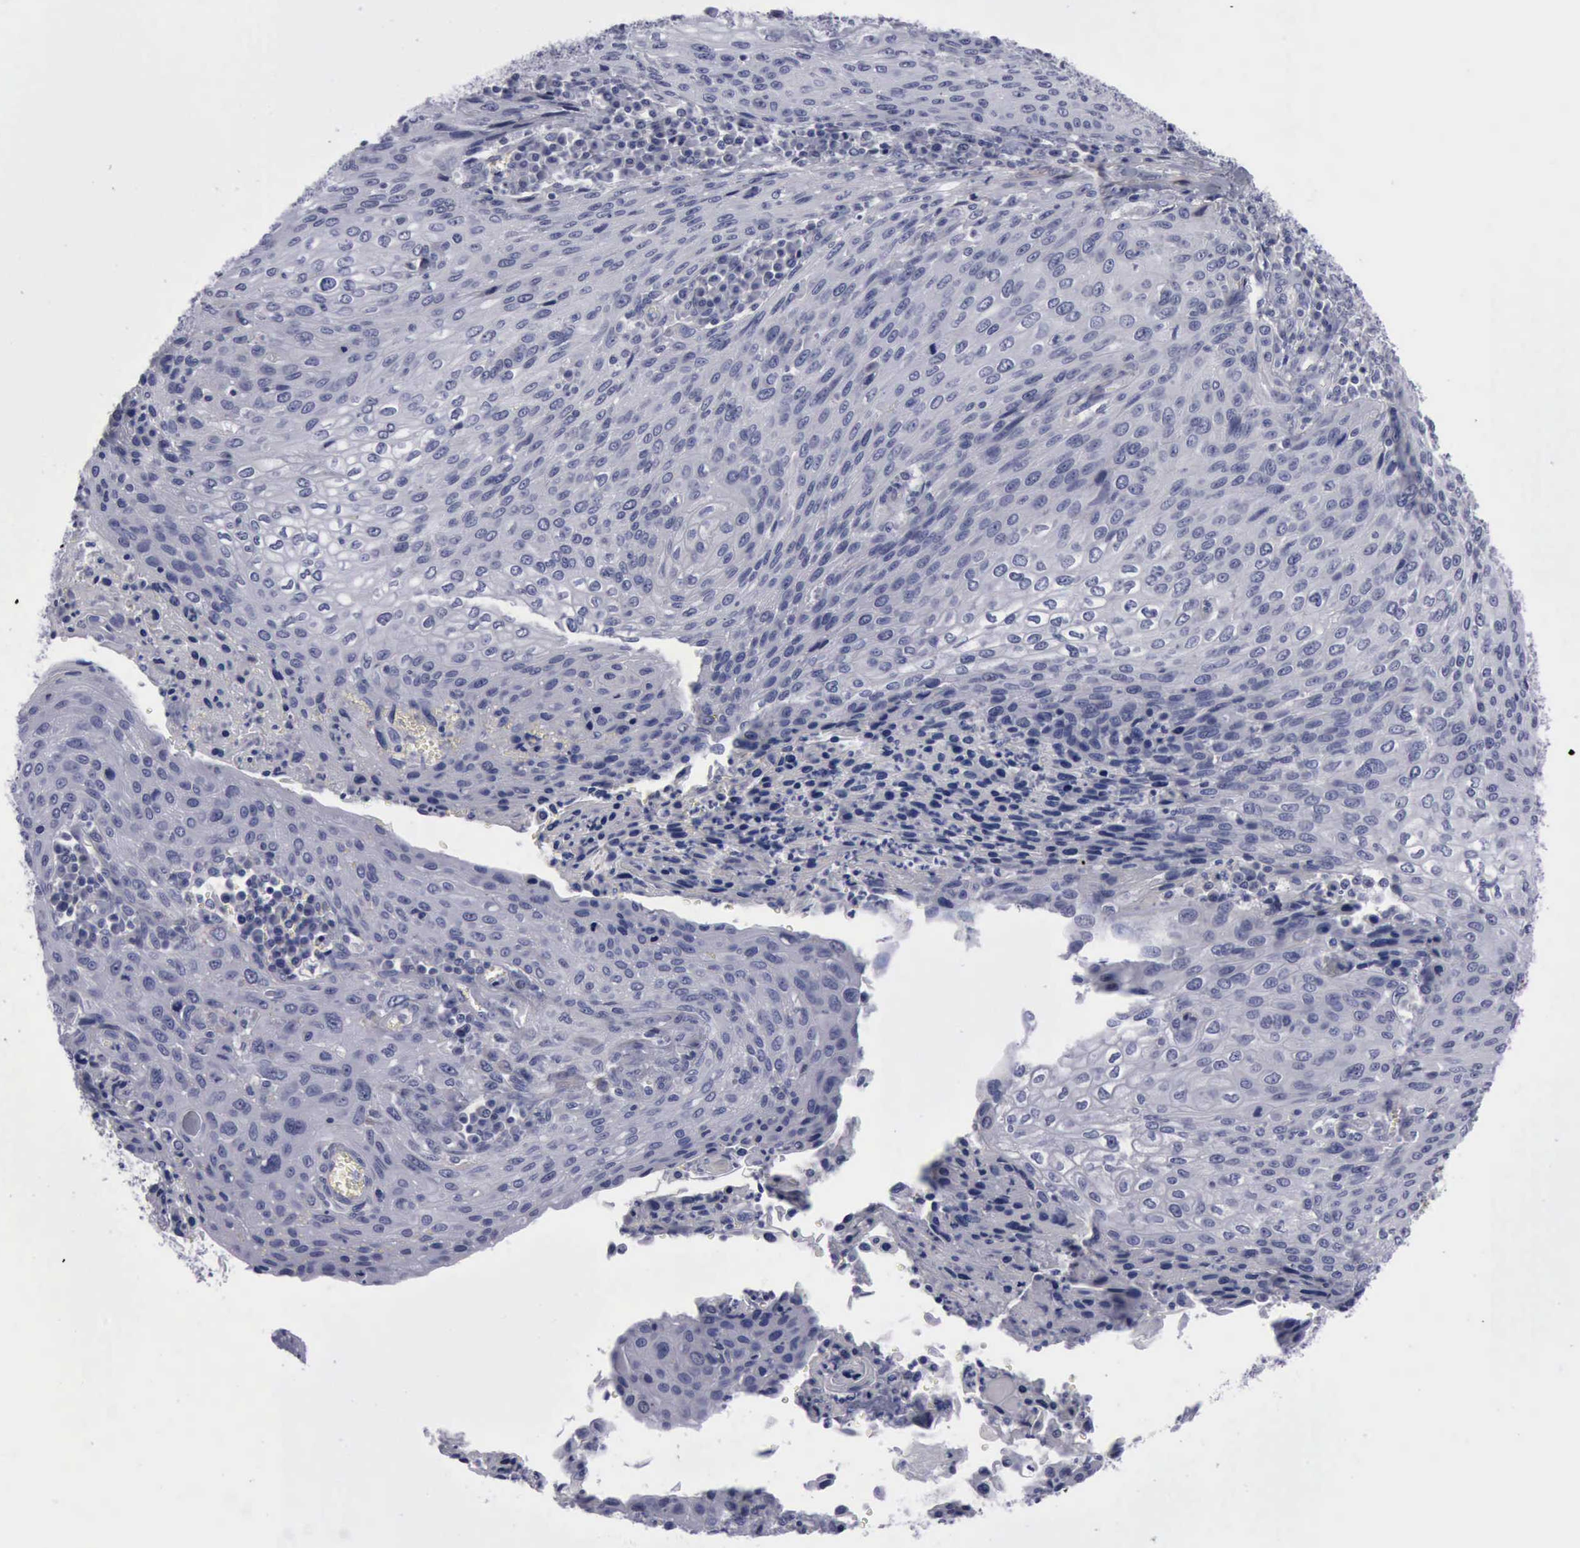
{"staining": {"intensity": "negative", "quantity": "none", "location": "none"}, "tissue": "cervical cancer", "cell_type": "Tumor cells", "image_type": "cancer", "snomed": [{"axis": "morphology", "description": "Squamous cell carcinoma, NOS"}, {"axis": "topography", "description": "Cervix"}], "caption": "Cervical squamous cell carcinoma stained for a protein using IHC displays no positivity tumor cells.", "gene": "CDH2", "patient": {"sex": "female", "age": 32}}